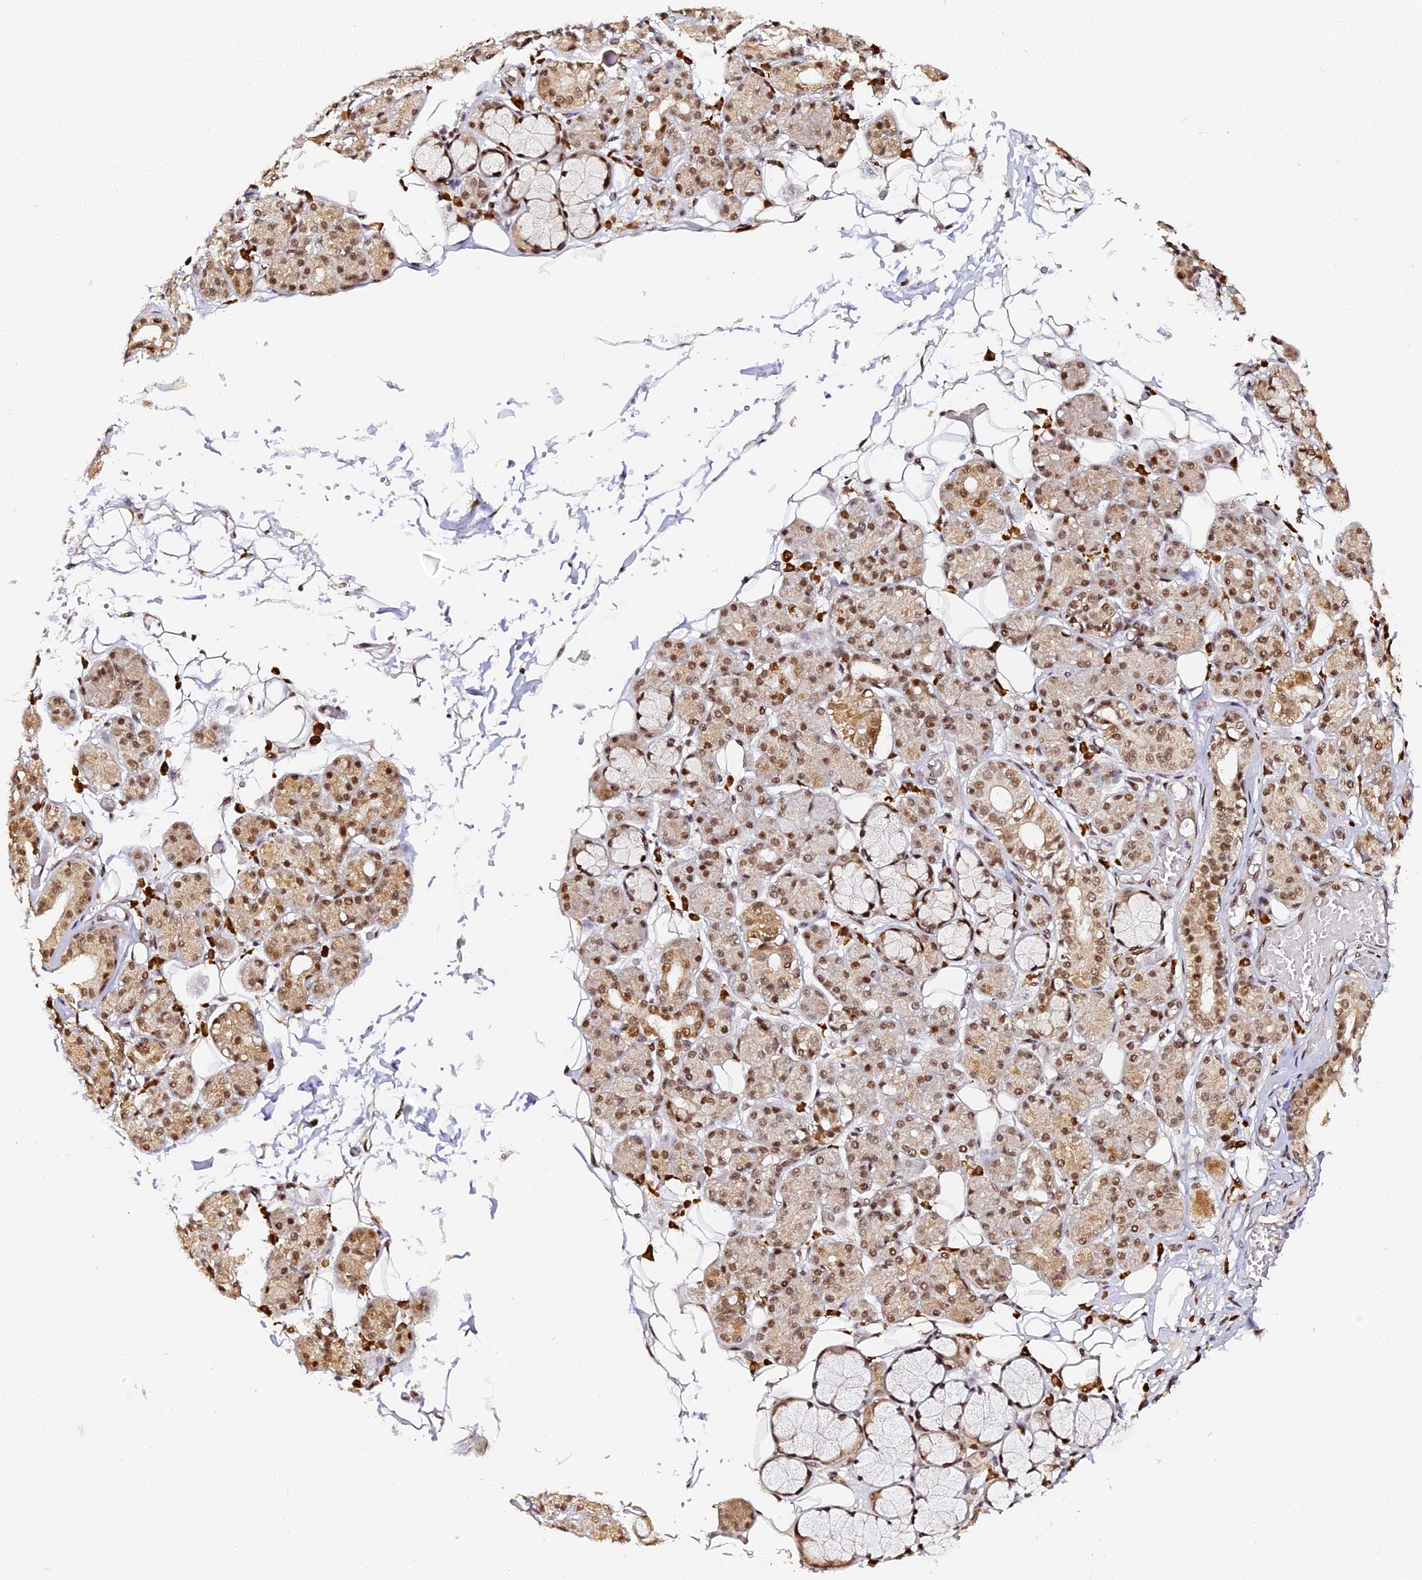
{"staining": {"intensity": "moderate", "quantity": ">75%", "location": "cytoplasmic/membranous,nuclear"}, "tissue": "salivary gland", "cell_type": "Glandular cells", "image_type": "normal", "snomed": [{"axis": "morphology", "description": "Normal tissue, NOS"}, {"axis": "topography", "description": "Salivary gland"}], "caption": "Immunohistochemistry (IHC) micrograph of normal salivary gland: salivary gland stained using immunohistochemistry (IHC) reveals medium levels of moderate protein expression localized specifically in the cytoplasmic/membranous,nuclear of glandular cells, appearing as a cytoplasmic/membranous,nuclear brown color.", "gene": "MCRS1", "patient": {"sex": "male", "age": 63}}